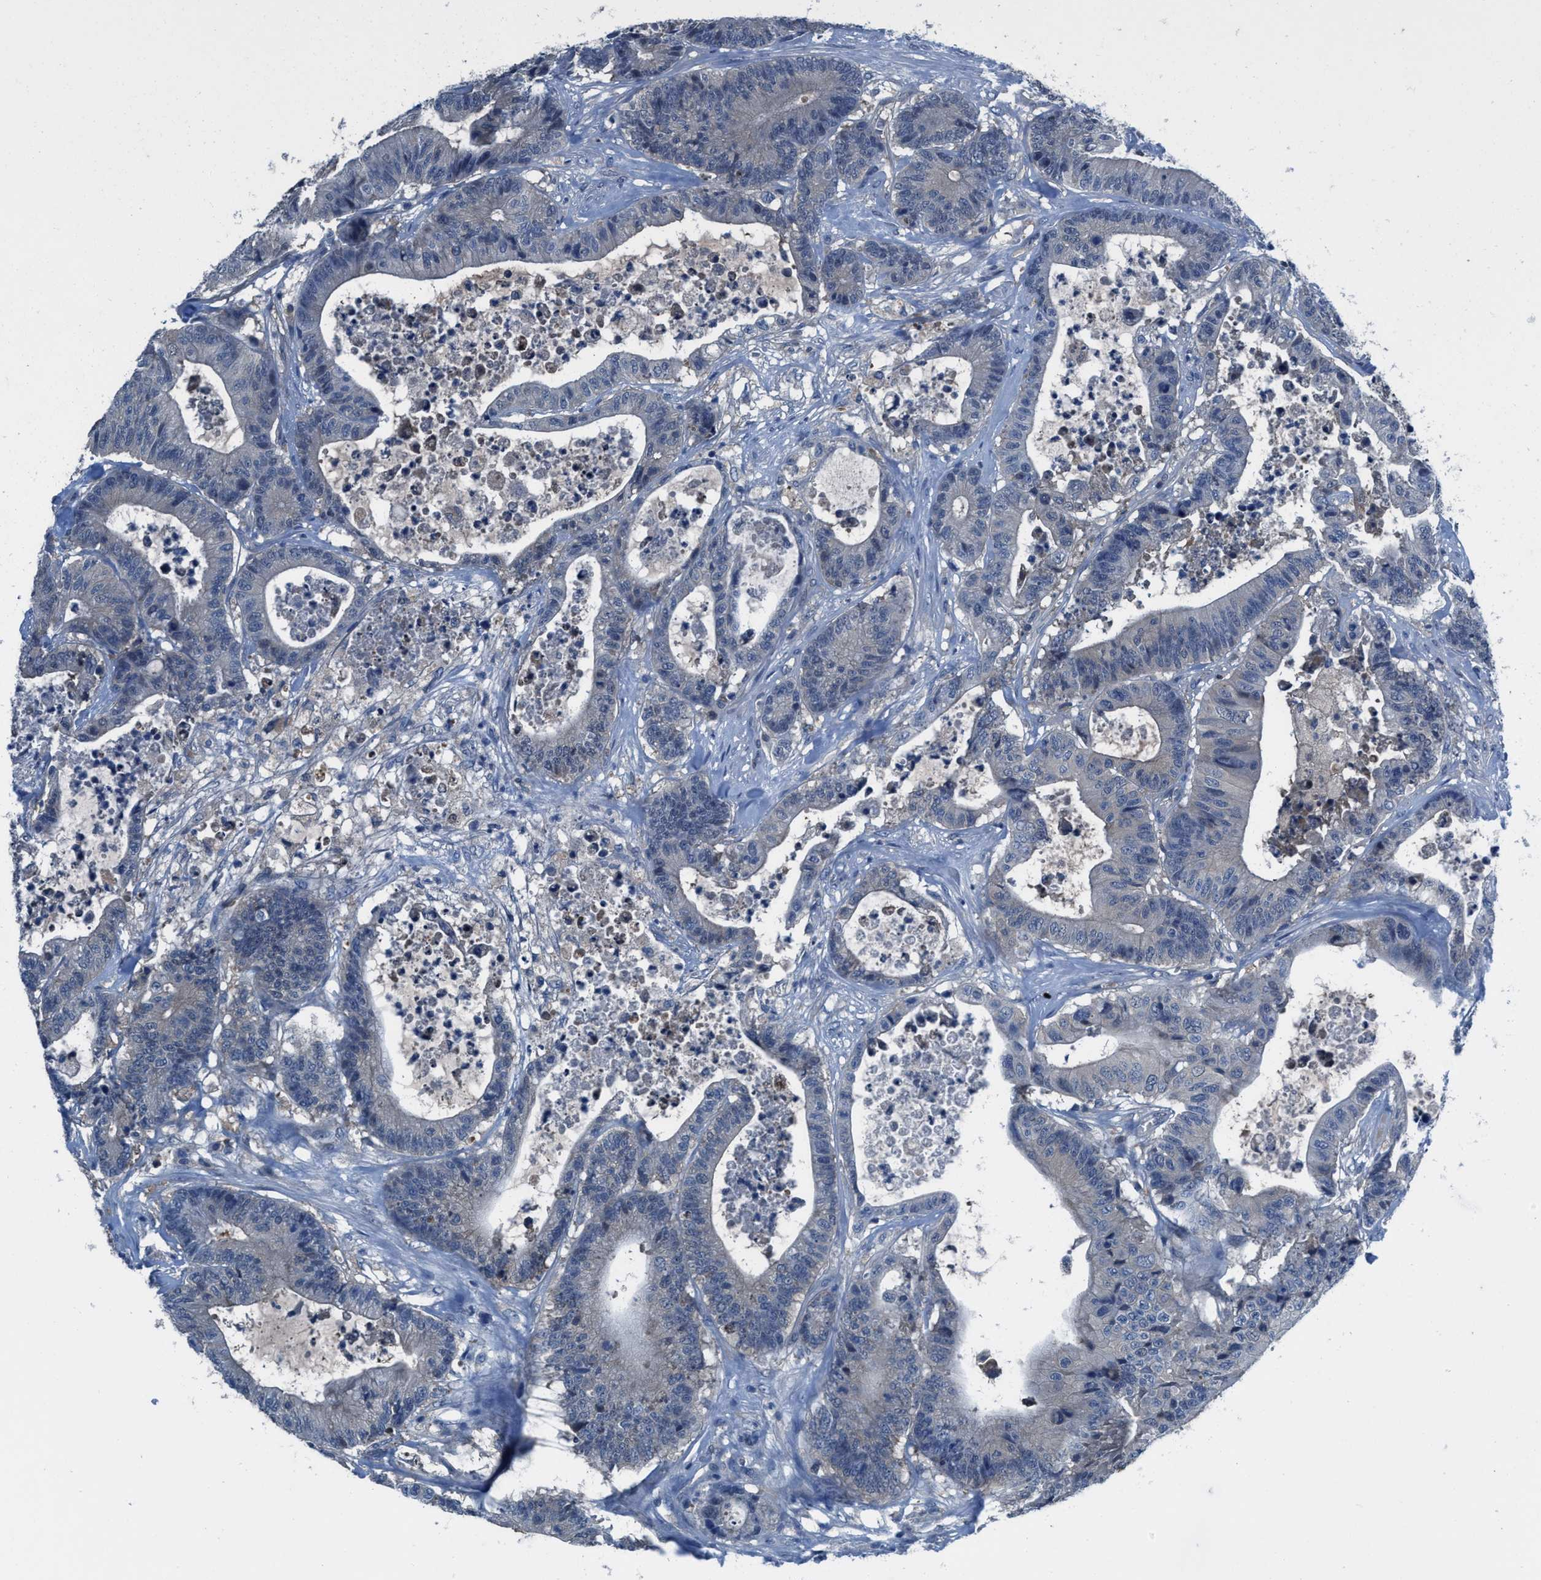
{"staining": {"intensity": "negative", "quantity": "none", "location": "none"}, "tissue": "colorectal cancer", "cell_type": "Tumor cells", "image_type": "cancer", "snomed": [{"axis": "morphology", "description": "Adenocarcinoma, NOS"}, {"axis": "topography", "description": "Colon"}], "caption": "Tumor cells are negative for brown protein staining in colorectal cancer (adenocarcinoma). (DAB immunohistochemistry (IHC) with hematoxylin counter stain).", "gene": "NUDT5", "patient": {"sex": "female", "age": 84}}